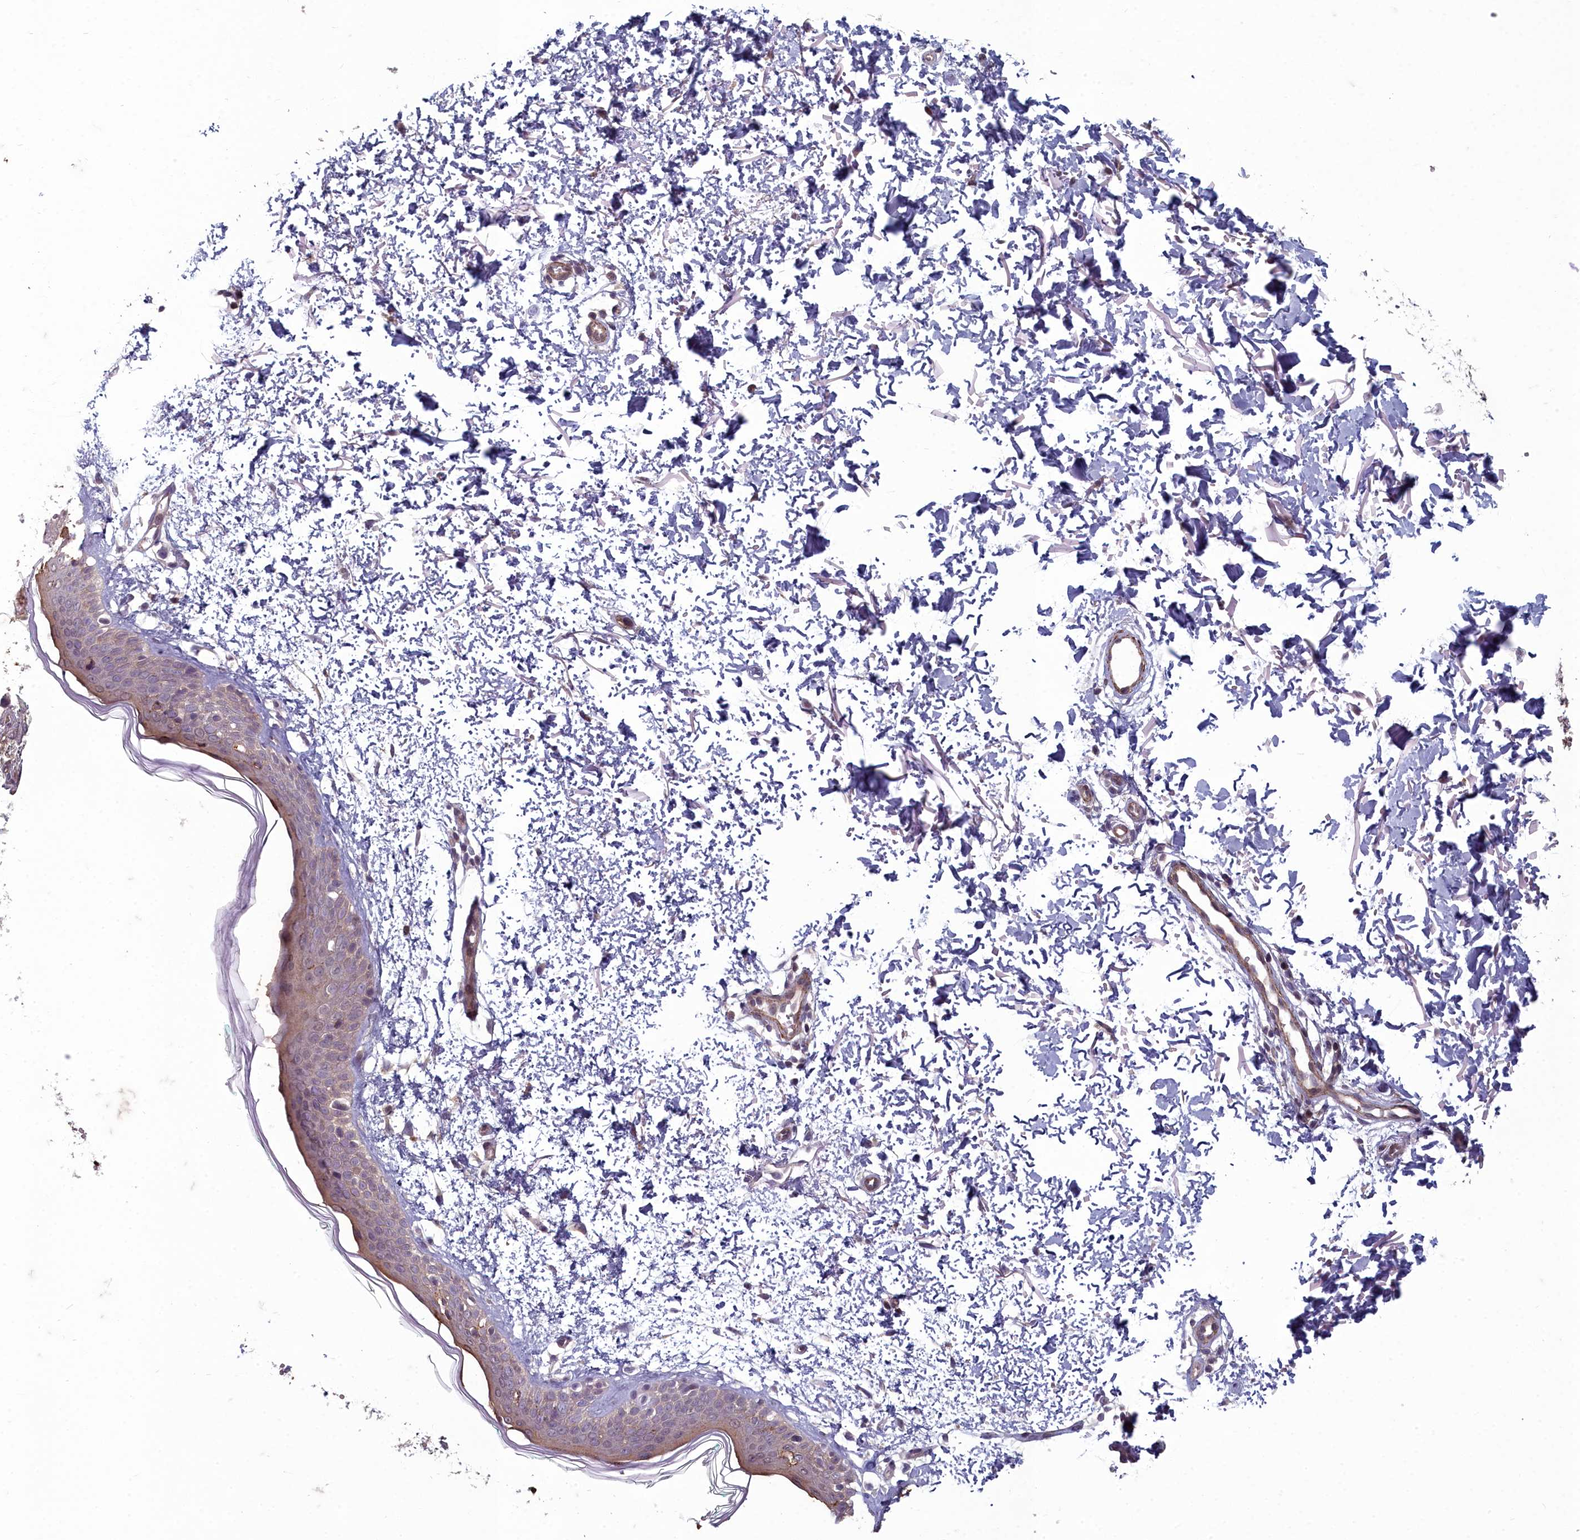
{"staining": {"intensity": "weak", "quantity": ">75%", "location": "cytoplasmic/membranous"}, "tissue": "skin", "cell_type": "Fibroblasts", "image_type": "normal", "snomed": [{"axis": "morphology", "description": "Normal tissue, NOS"}, {"axis": "topography", "description": "Skin"}], "caption": "The histopathology image reveals a brown stain indicating the presence of a protein in the cytoplasmic/membranous of fibroblasts in skin.", "gene": "ZNF626", "patient": {"sex": "male", "age": 66}}